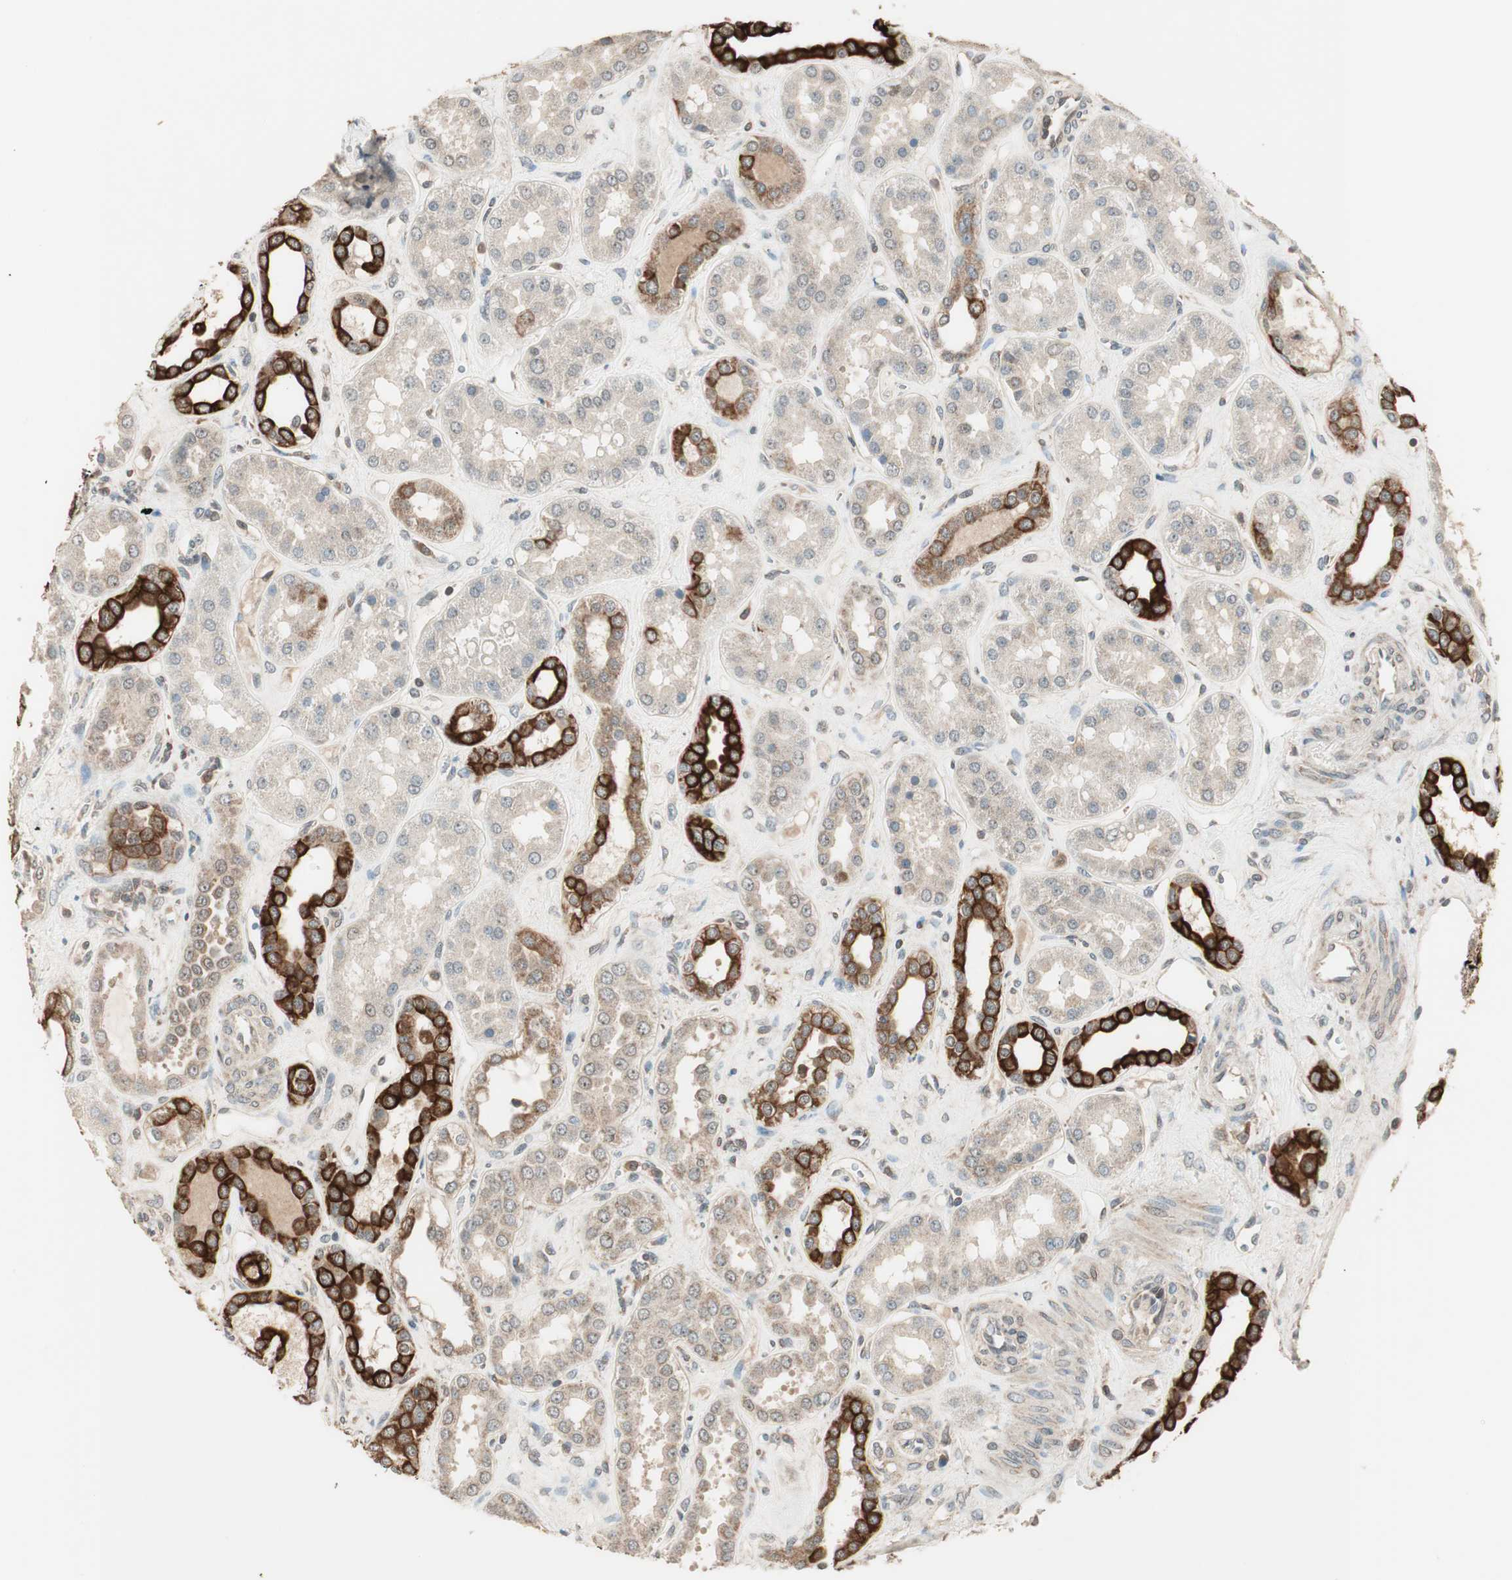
{"staining": {"intensity": "weak", "quantity": "<25%", "location": "cytoplasmic/membranous"}, "tissue": "kidney", "cell_type": "Cells in glomeruli", "image_type": "normal", "snomed": [{"axis": "morphology", "description": "Normal tissue, NOS"}, {"axis": "topography", "description": "Kidney"}], "caption": "Cells in glomeruli are negative for protein expression in normal human kidney. The staining was performed using DAB to visualize the protein expression in brown, while the nuclei were stained in blue with hematoxylin (Magnification: 20x).", "gene": "TRIM21", "patient": {"sex": "male", "age": 59}}